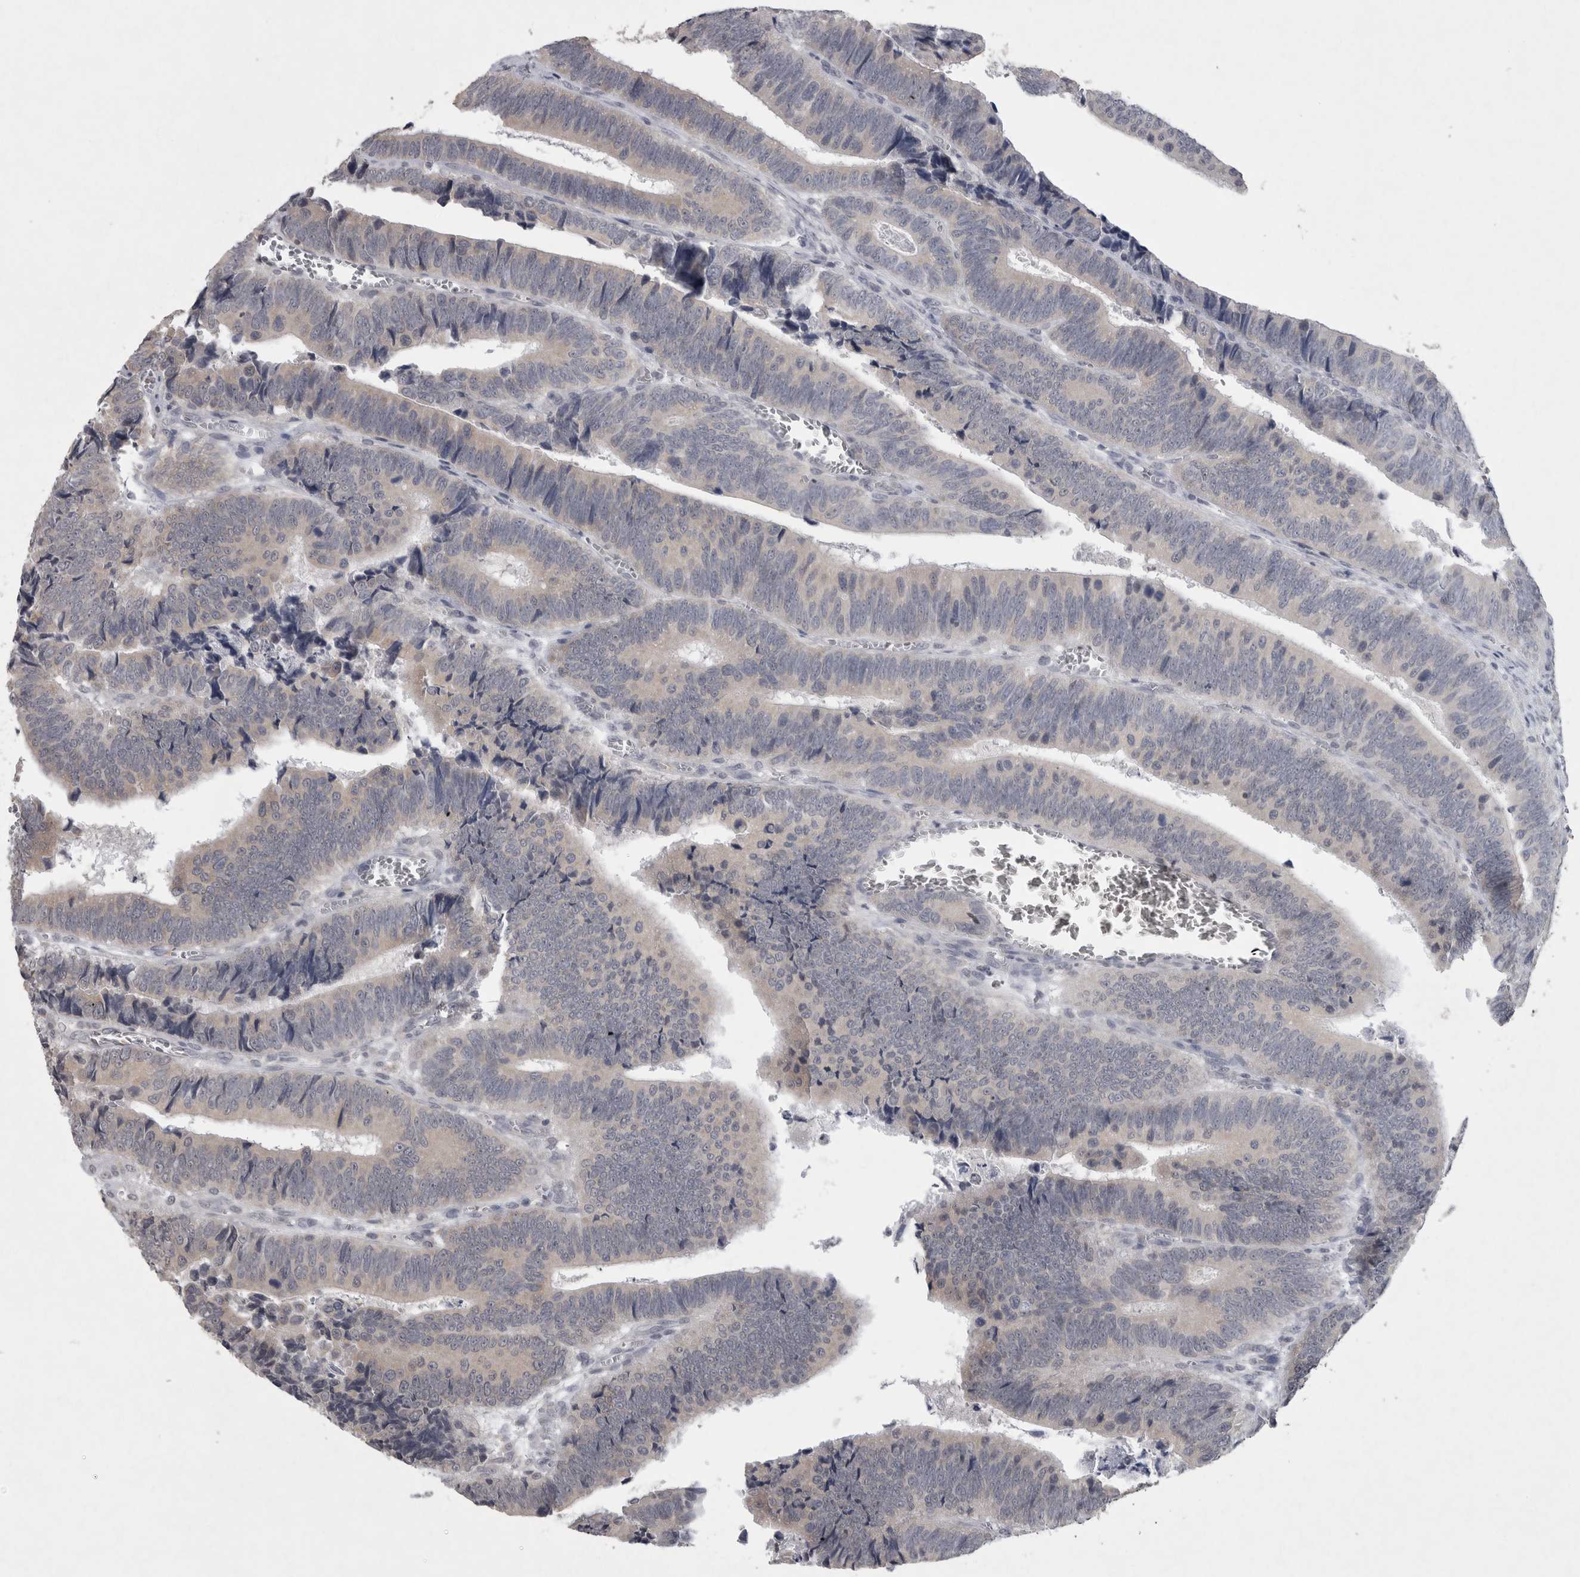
{"staining": {"intensity": "weak", "quantity": "<25%", "location": "cytoplasmic/membranous"}, "tissue": "colorectal cancer", "cell_type": "Tumor cells", "image_type": "cancer", "snomed": [{"axis": "morphology", "description": "Inflammation, NOS"}, {"axis": "morphology", "description": "Adenocarcinoma, NOS"}, {"axis": "topography", "description": "Colon"}], "caption": "Colorectal cancer was stained to show a protein in brown. There is no significant positivity in tumor cells.", "gene": "WNT7A", "patient": {"sex": "male", "age": 72}}